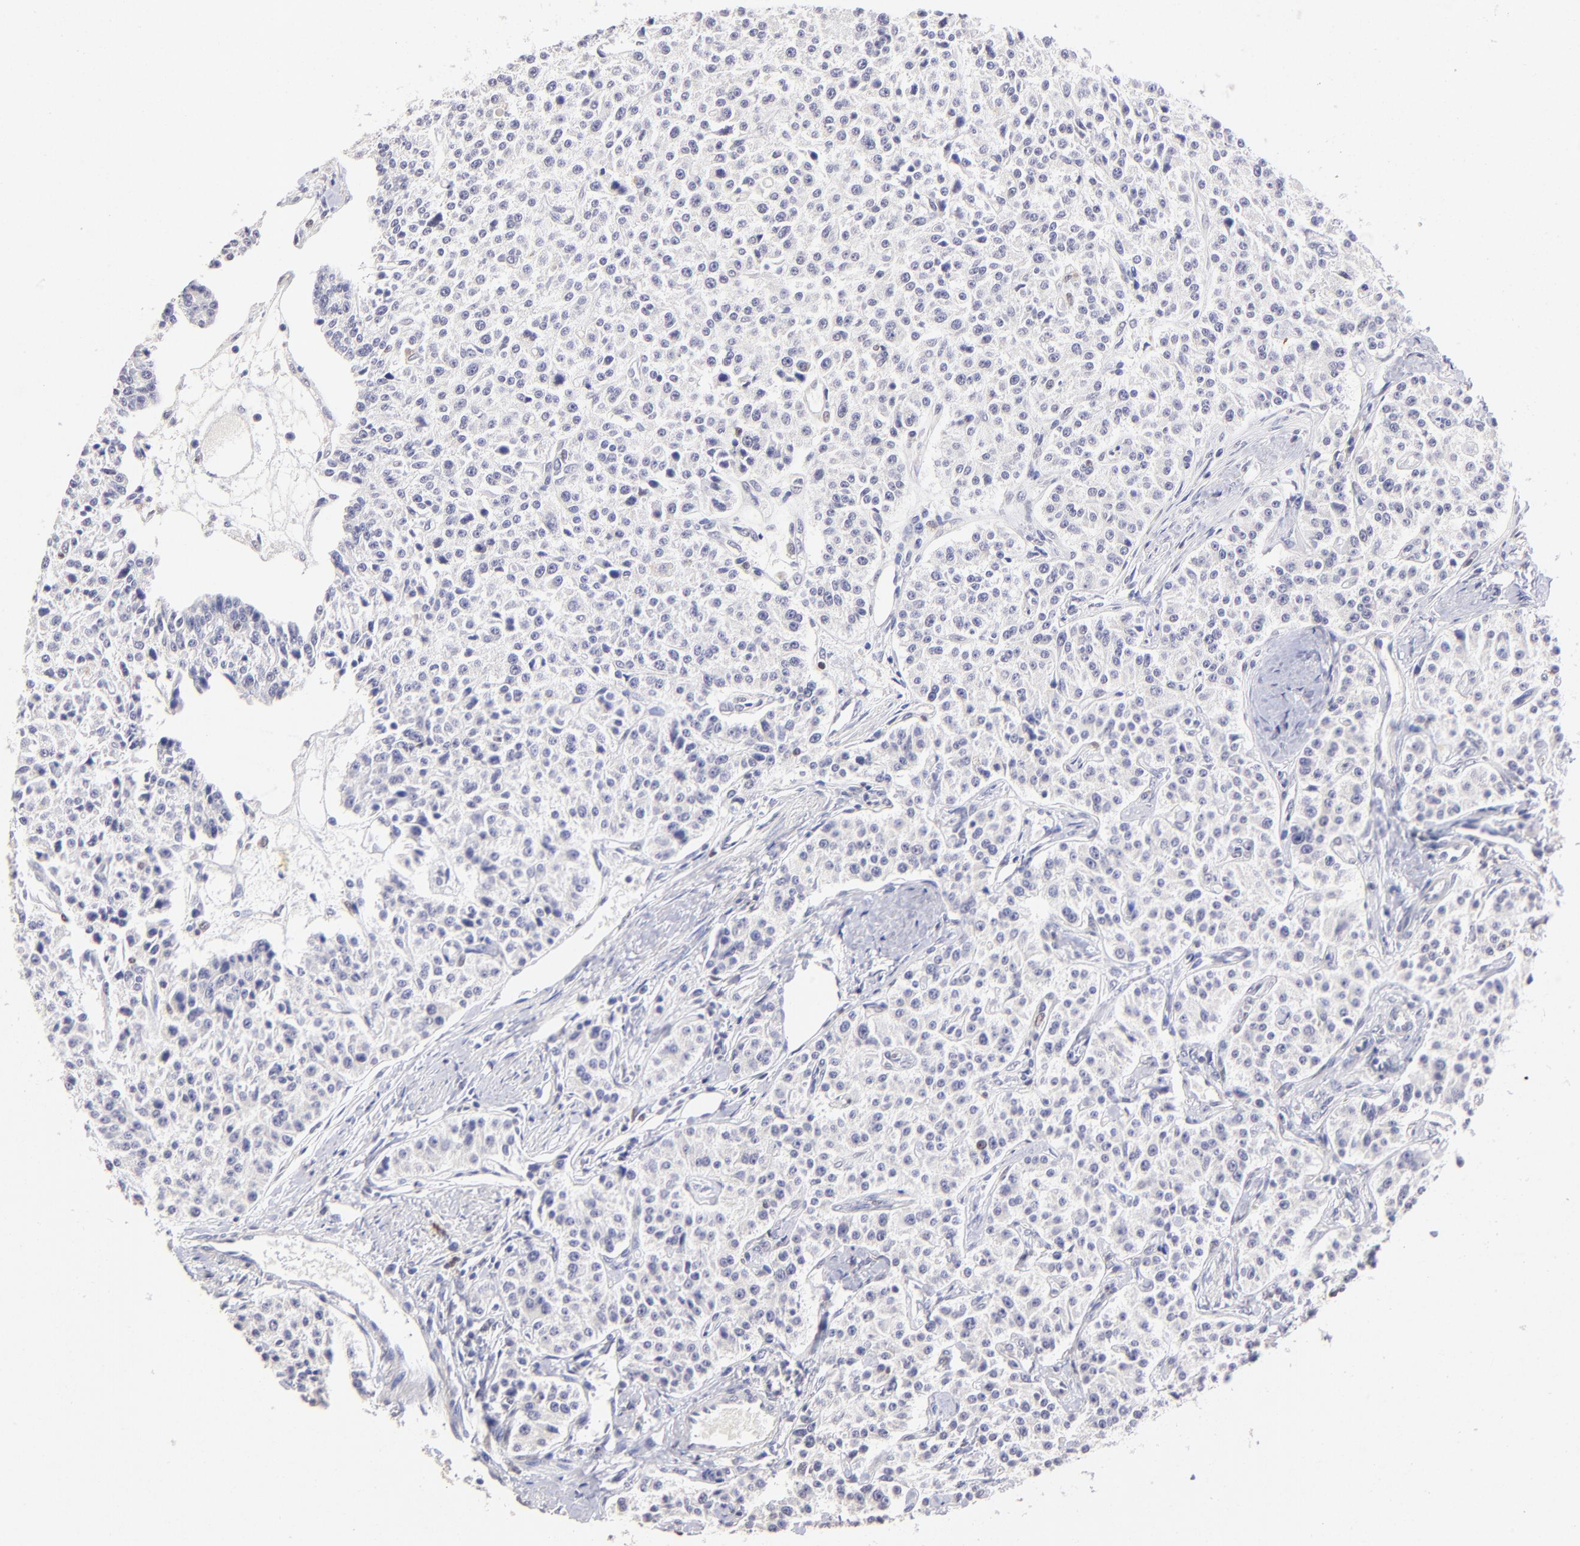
{"staining": {"intensity": "negative", "quantity": "none", "location": "none"}, "tissue": "carcinoid", "cell_type": "Tumor cells", "image_type": "cancer", "snomed": [{"axis": "morphology", "description": "Carcinoid, malignant, NOS"}, {"axis": "topography", "description": "Stomach"}], "caption": "Tumor cells show no significant protein staining in carcinoid.", "gene": "DNMT1", "patient": {"sex": "female", "age": 76}}